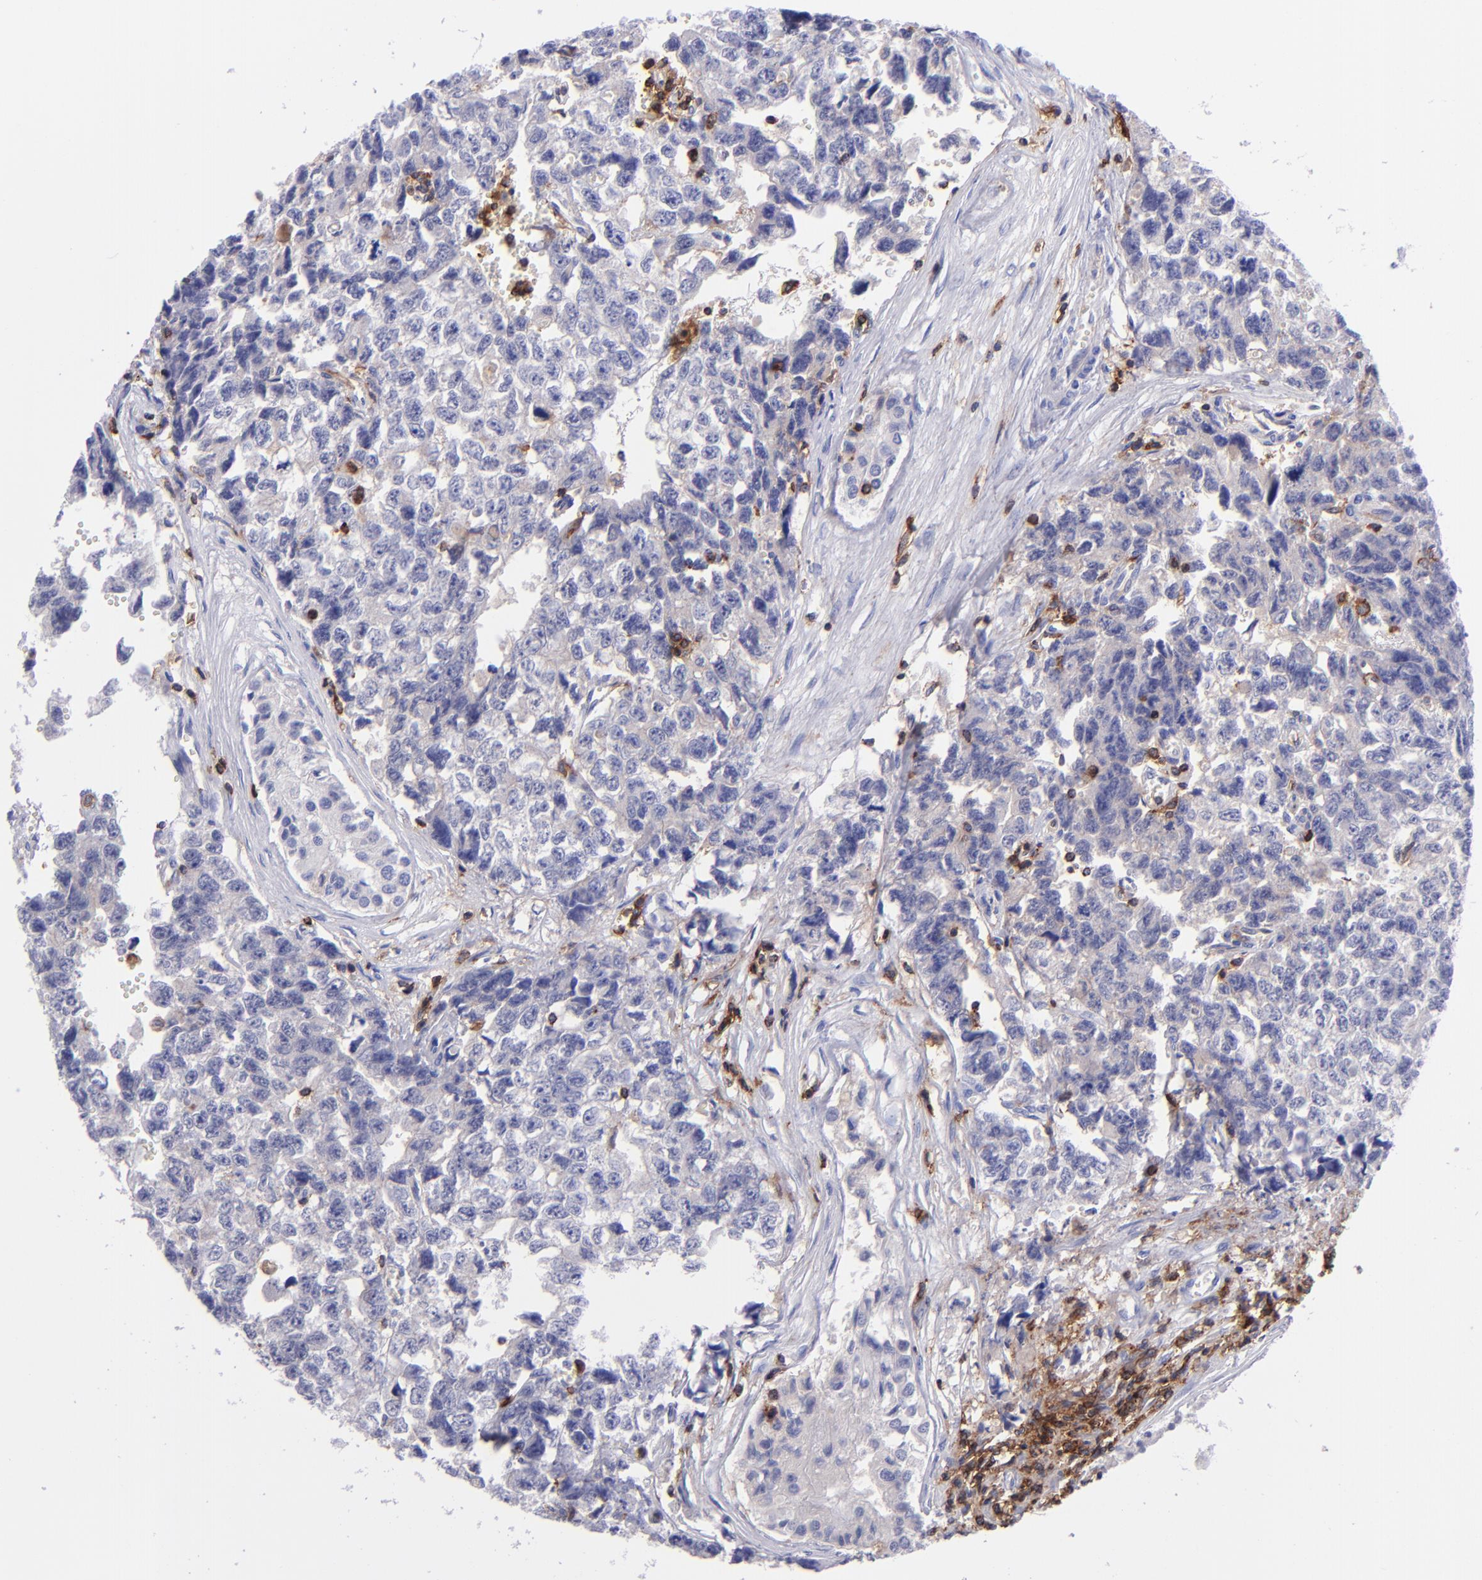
{"staining": {"intensity": "negative", "quantity": "none", "location": "none"}, "tissue": "testis cancer", "cell_type": "Tumor cells", "image_type": "cancer", "snomed": [{"axis": "morphology", "description": "Carcinoma, Embryonal, NOS"}, {"axis": "topography", "description": "Testis"}], "caption": "Protein analysis of testis embryonal carcinoma shows no significant expression in tumor cells.", "gene": "ICAM3", "patient": {"sex": "male", "age": 31}}